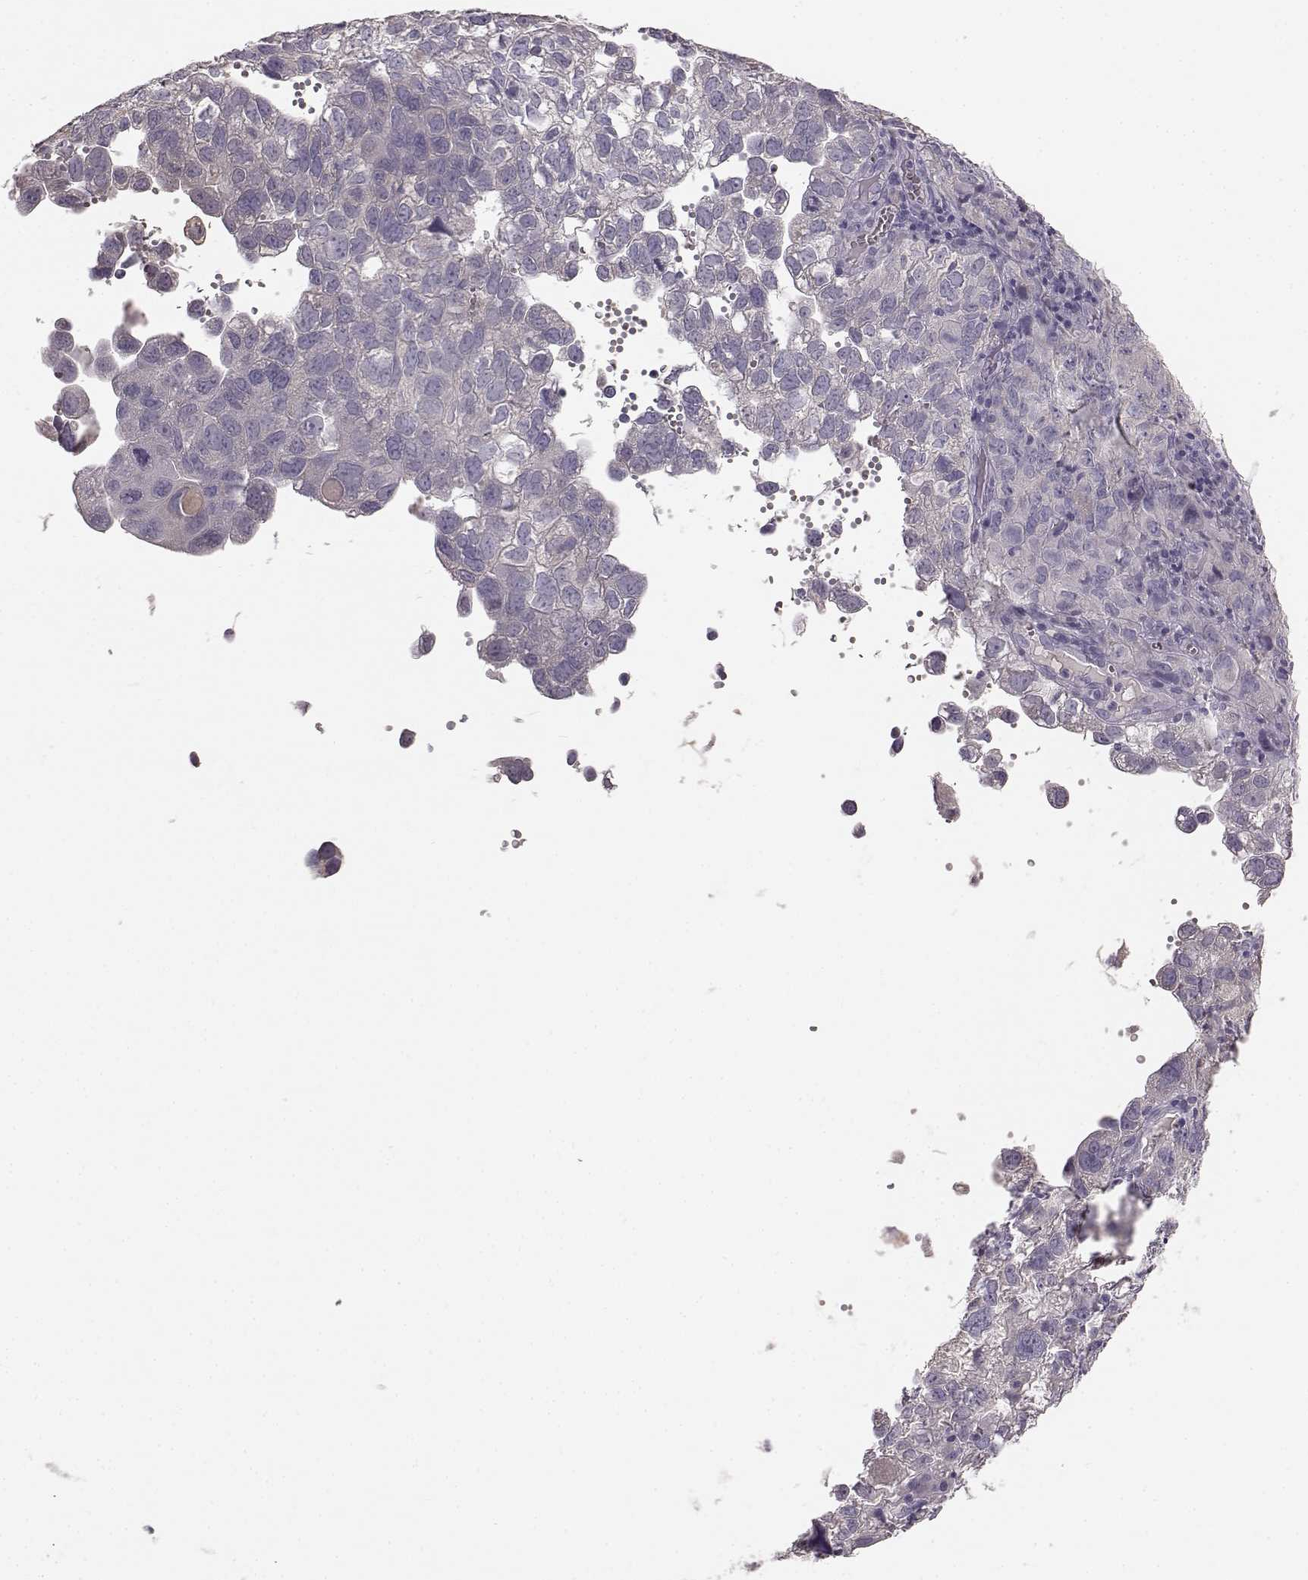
{"staining": {"intensity": "negative", "quantity": "none", "location": "none"}, "tissue": "cervical cancer", "cell_type": "Tumor cells", "image_type": "cancer", "snomed": [{"axis": "morphology", "description": "Squamous cell carcinoma, NOS"}, {"axis": "topography", "description": "Cervix"}], "caption": "Human cervical squamous cell carcinoma stained for a protein using immunohistochemistry (IHC) displays no expression in tumor cells.", "gene": "BFSP2", "patient": {"sex": "female", "age": 55}}